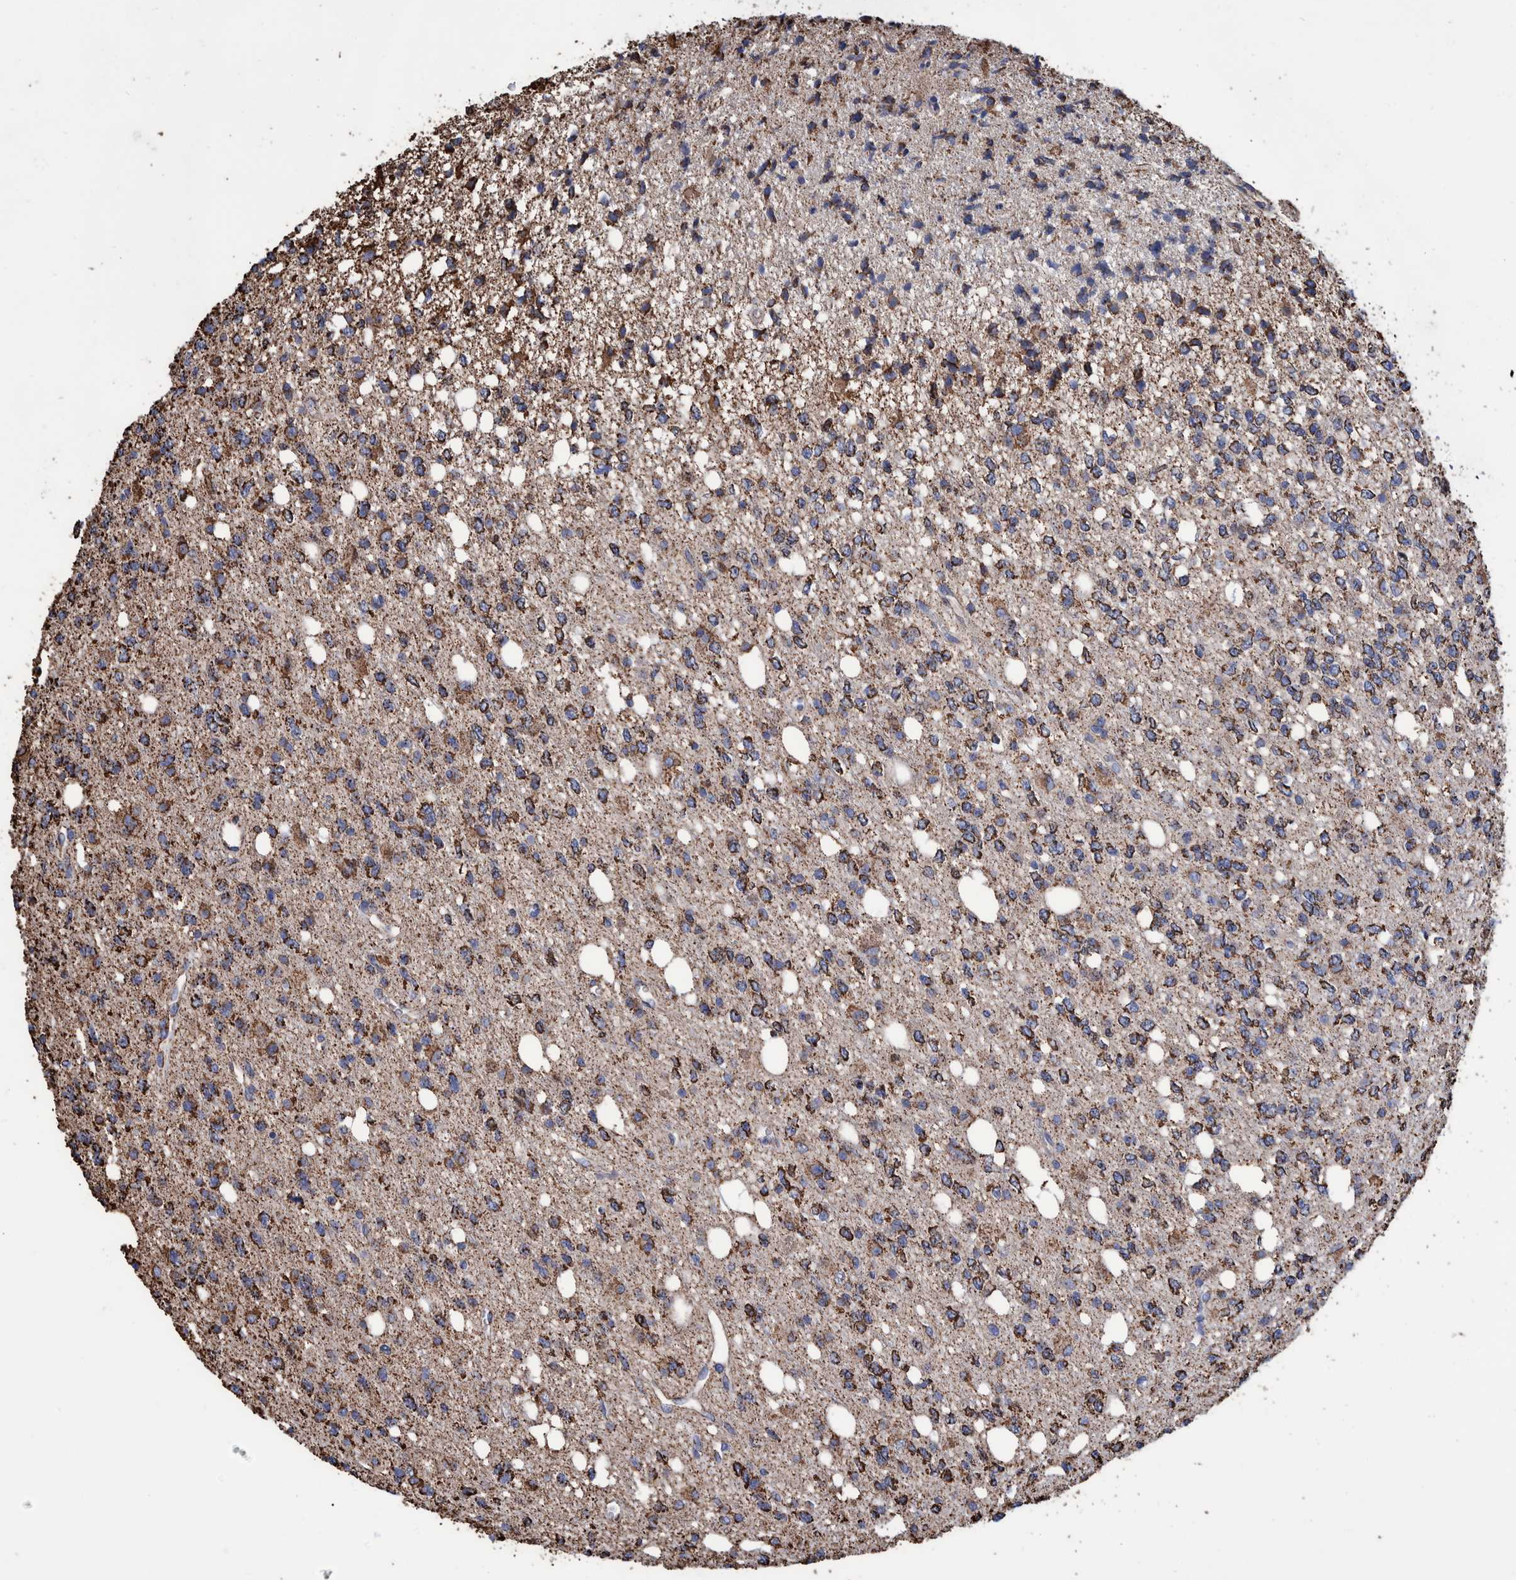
{"staining": {"intensity": "strong", "quantity": ">75%", "location": "cytoplasmic/membranous"}, "tissue": "glioma", "cell_type": "Tumor cells", "image_type": "cancer", "snomed": [{"axis": "morphology", "description": "Glioma, malignant, High grade"}, {"axis": "topography", "description": "Brain"}], "caption": "Glioma stained with immunohistochemistry (IHC) demonstrates strong cytoplasmic/membranous staining in approximately >75% of tumor cells. The staining was performed using DAB to visualize the protein expression in brown, while the nuclei were stained in blue with hematoxylin (Magnification: 20x).", "gene": "VPS26C", "patient": {"sex": "female", "age": 62}}